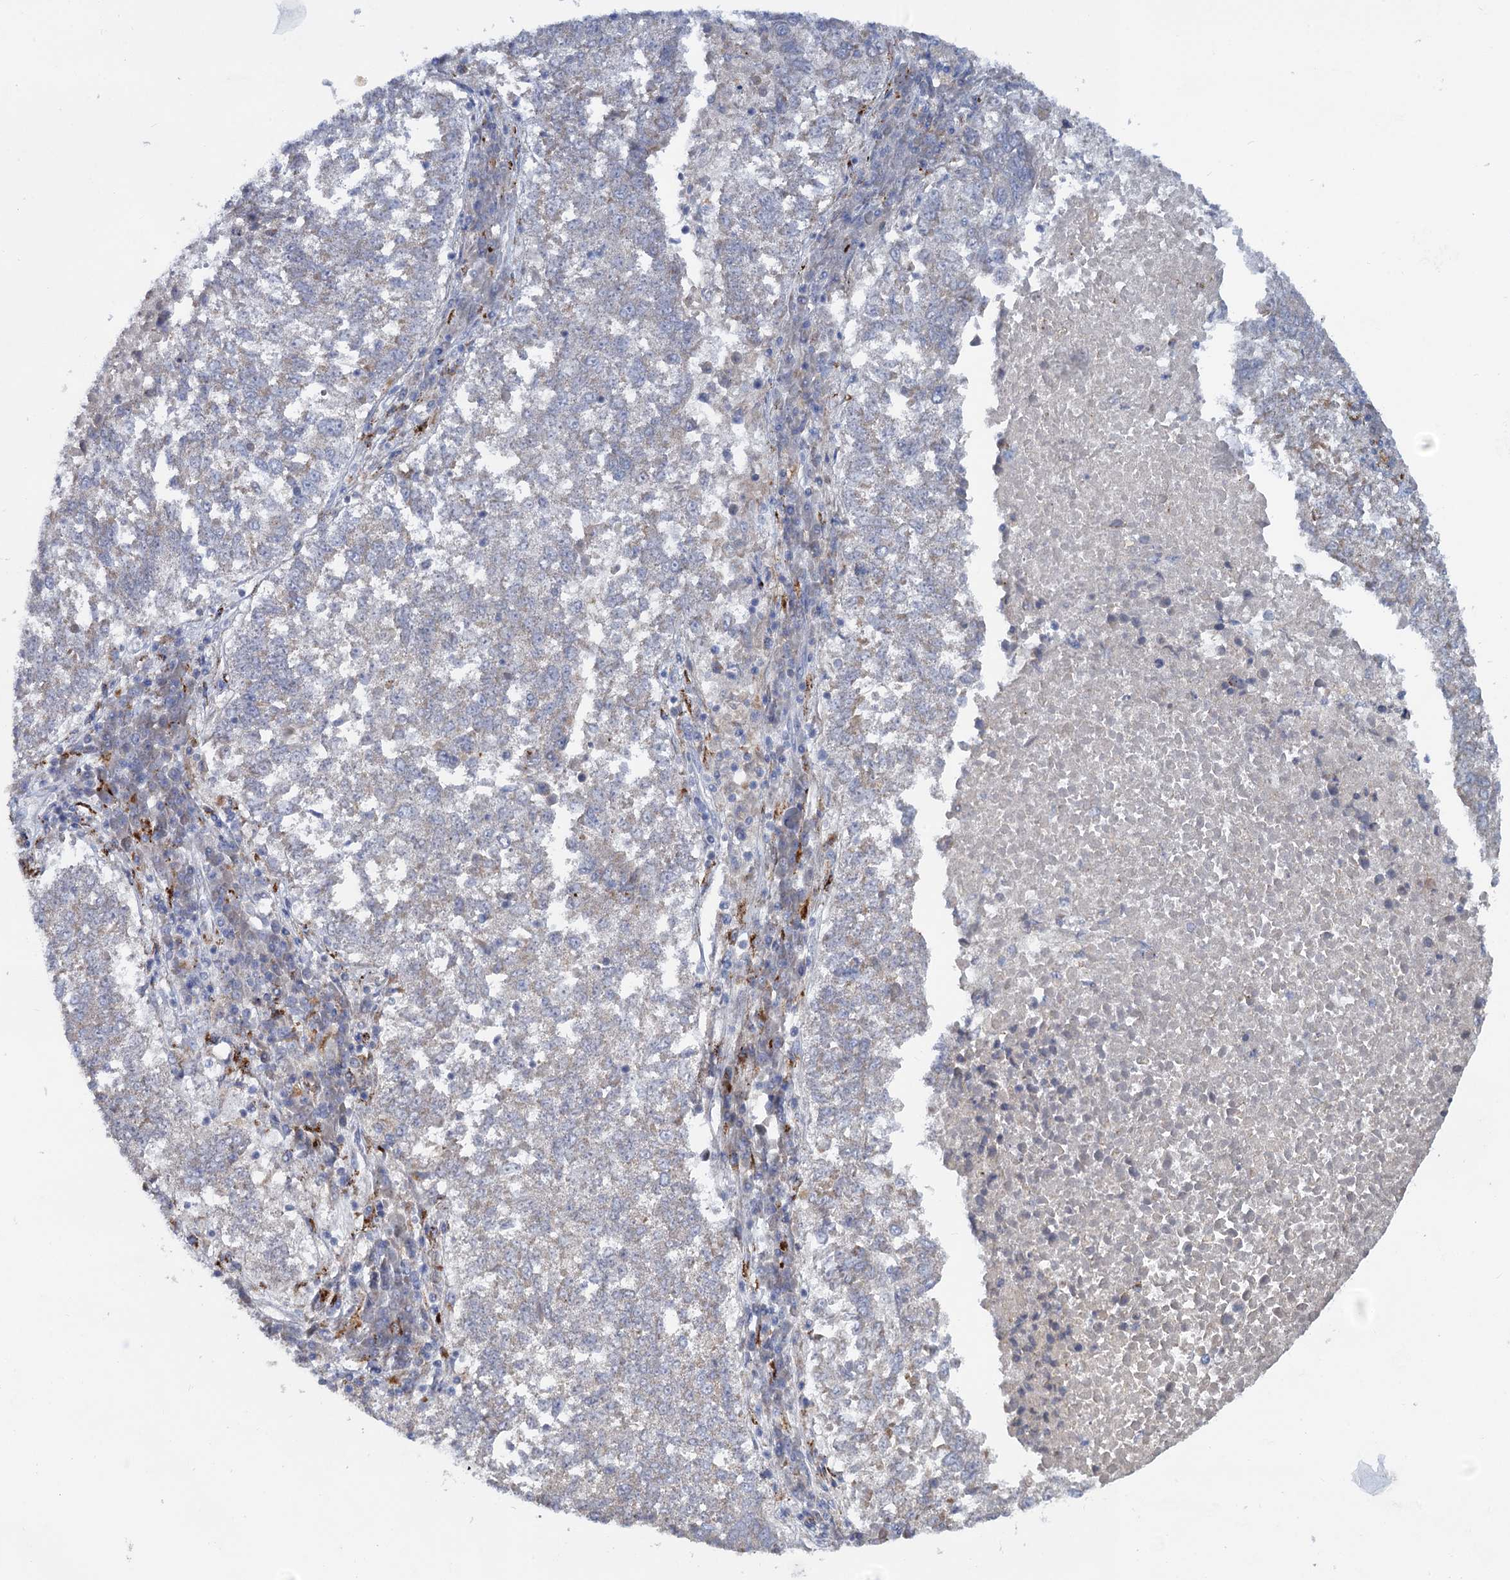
{"staining": {"intensity": "negative", "quantity": "none", "location": "none"}, "tissue": "lung cancer", "cell_type": "Tumor cells", "image_type": "cancer", "snomed": [{"axis": "morphology", "description": "Squamous cell carcinoma, NOS"}, {"axis": "topography", "description": "Lung"}], "caption": "A micrograph of lung cancer stained for a protein reveals no brown staining in tumor cells.", "gene": "ANKS3", "patient": {"sex": "male", "age": 73}}